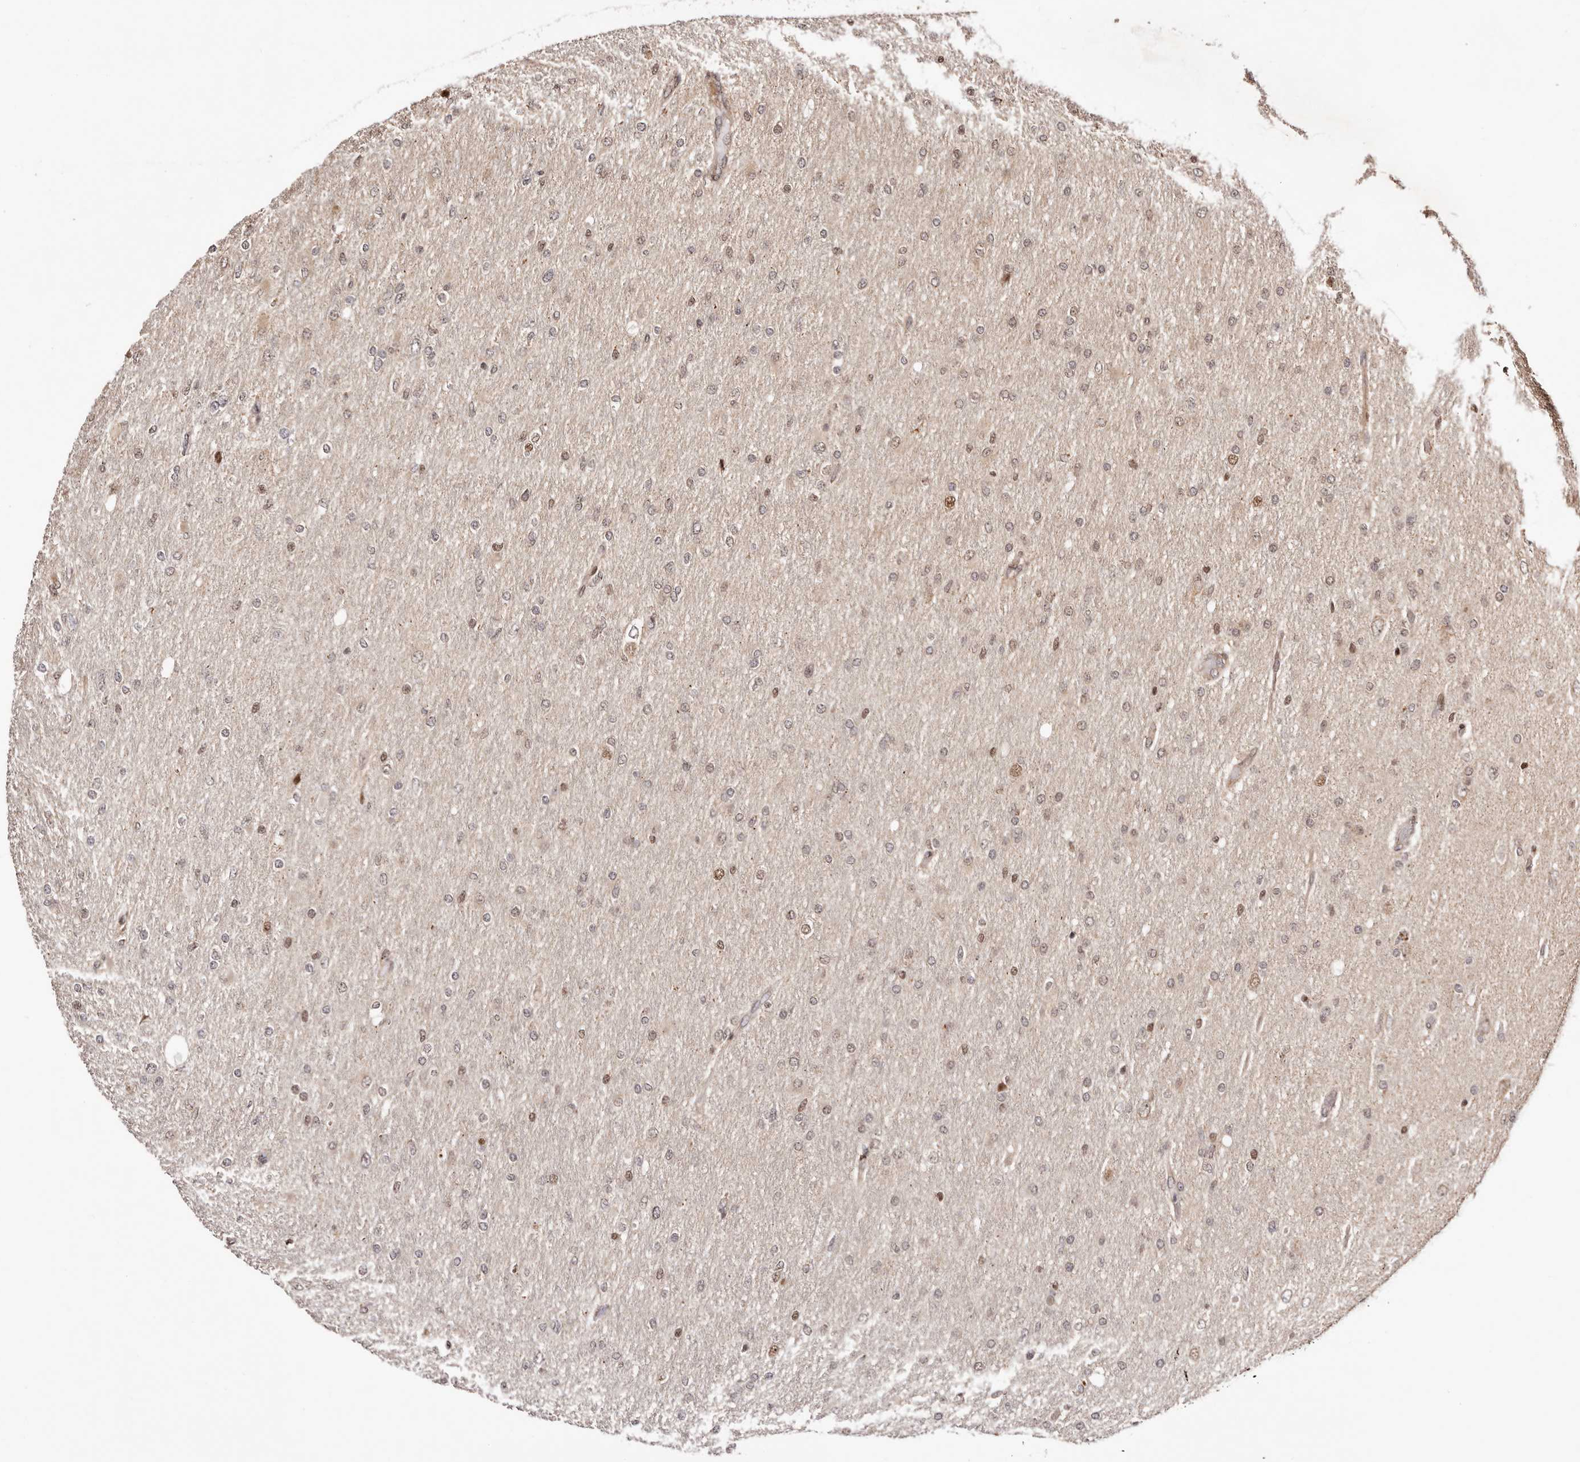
{"staining": {"intensity": "weak", "quantity": "25%-75%", "location": "nuclear"}, "tissue": "glioma", "cell_type": "Tumor cells", "image_type": "cancer", "snomed": [{"axis": "morphology", "description": "Glioma, malignant, High grade"}, {"axis": "topography", "description": "Cerebral cortex"}], "caption": "Human malignant glioma (high-grade) stained with a brown dye exhibits weak nuclear positive expression in about 25%-75% of tumor cells.", "gene": "HIVEP3", "patient": {"sex": "female", "age": 36}}